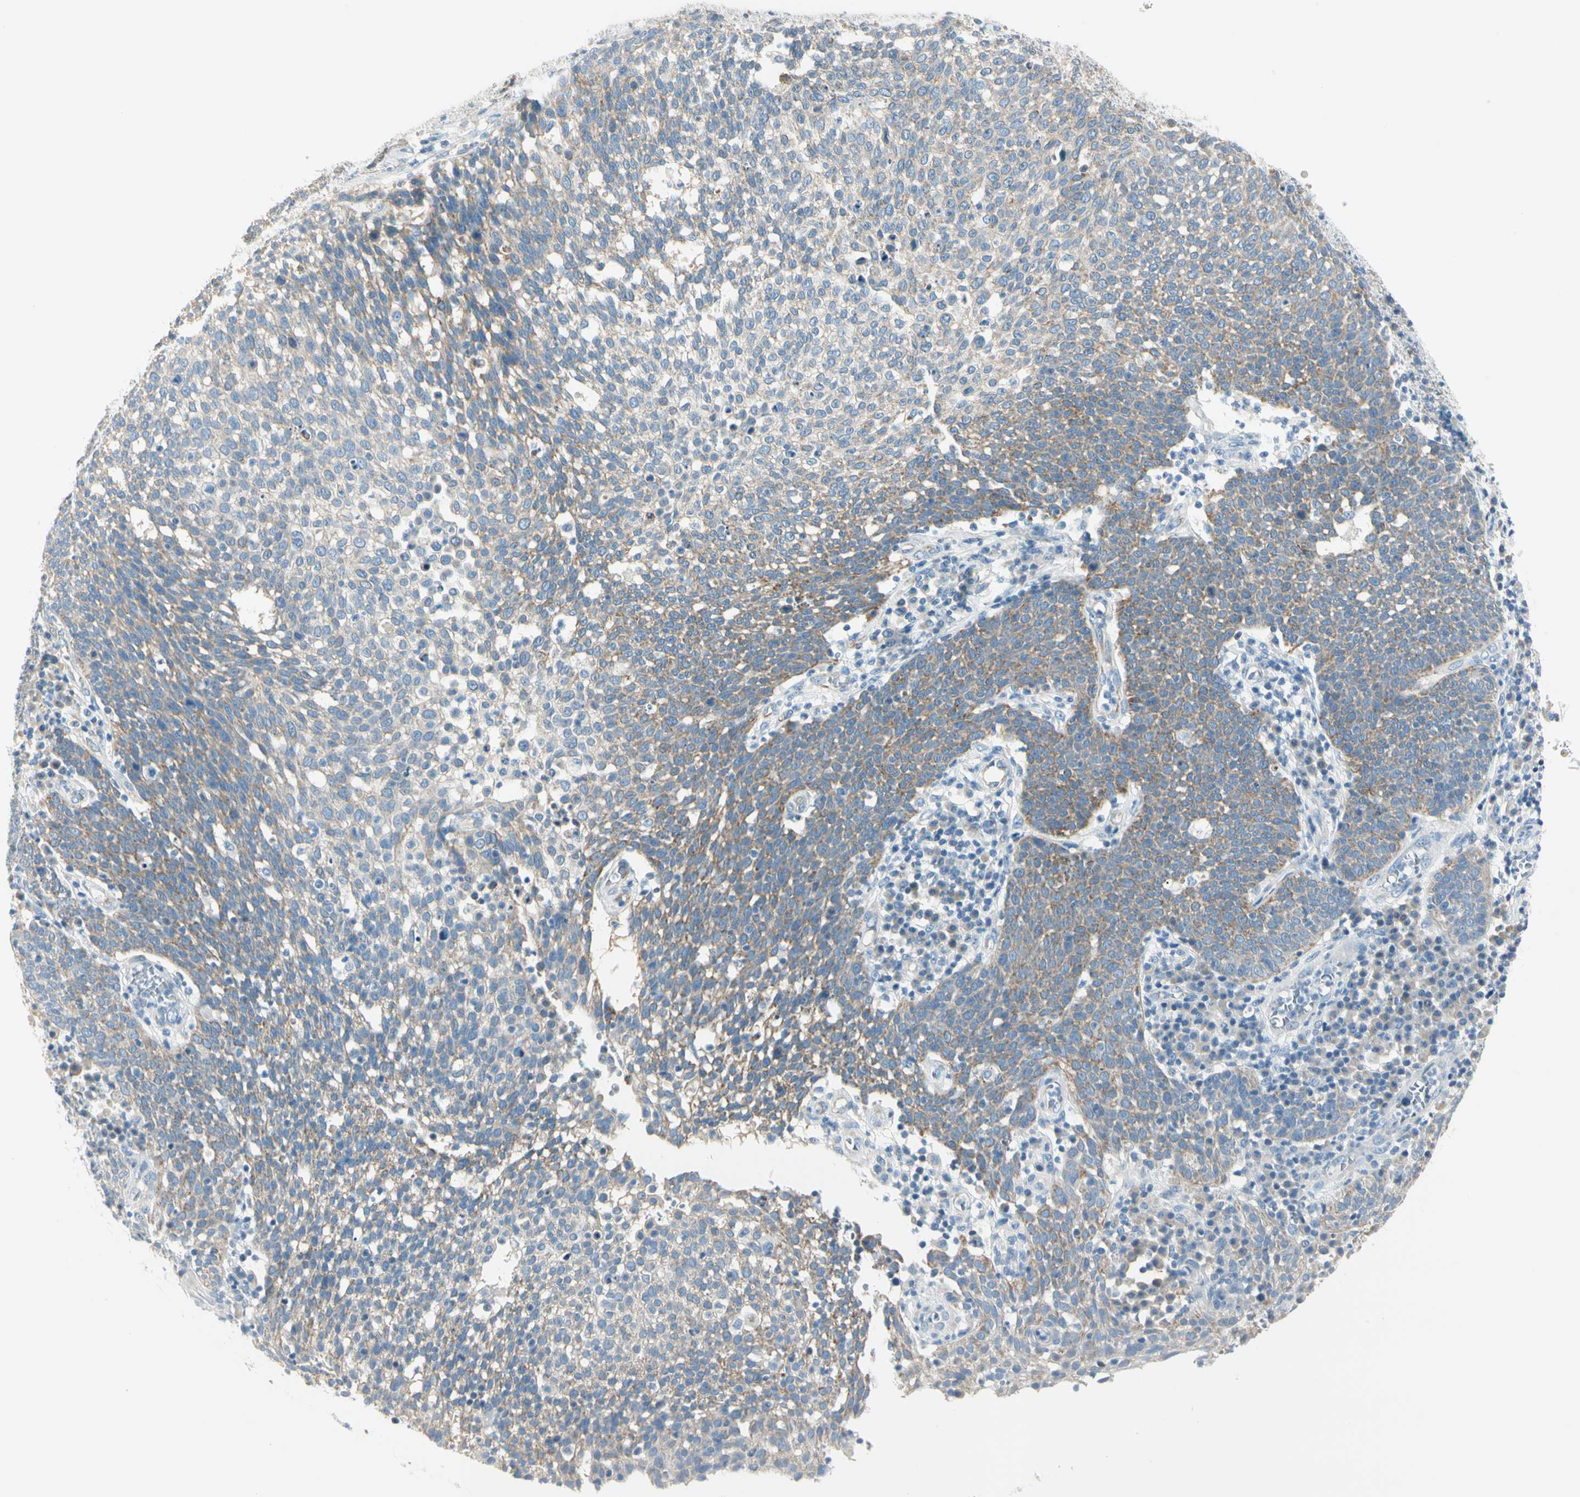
{"staining": {"intensity": "weak", "quantity": "25%-75%", "location": "cytoplasmic/membranous"}, "tissue": "cervical cancer", "cell_type": "Tumor cells", "image_type": "cancer", "snomed": [{"axis": "morphology", "description": "Squamous cell carcinoma, NOS"}, {"axis": "topography", "description": "Cervix"}], "caption": "This is a micrograph of IHC staining of cervical squamous cell carcinoma, which shows weak positivity in the cytoplasmic/membranous of tumor cells.", "gene": "SLC6A15", "patient": {"sex": "female", "age": 34}}